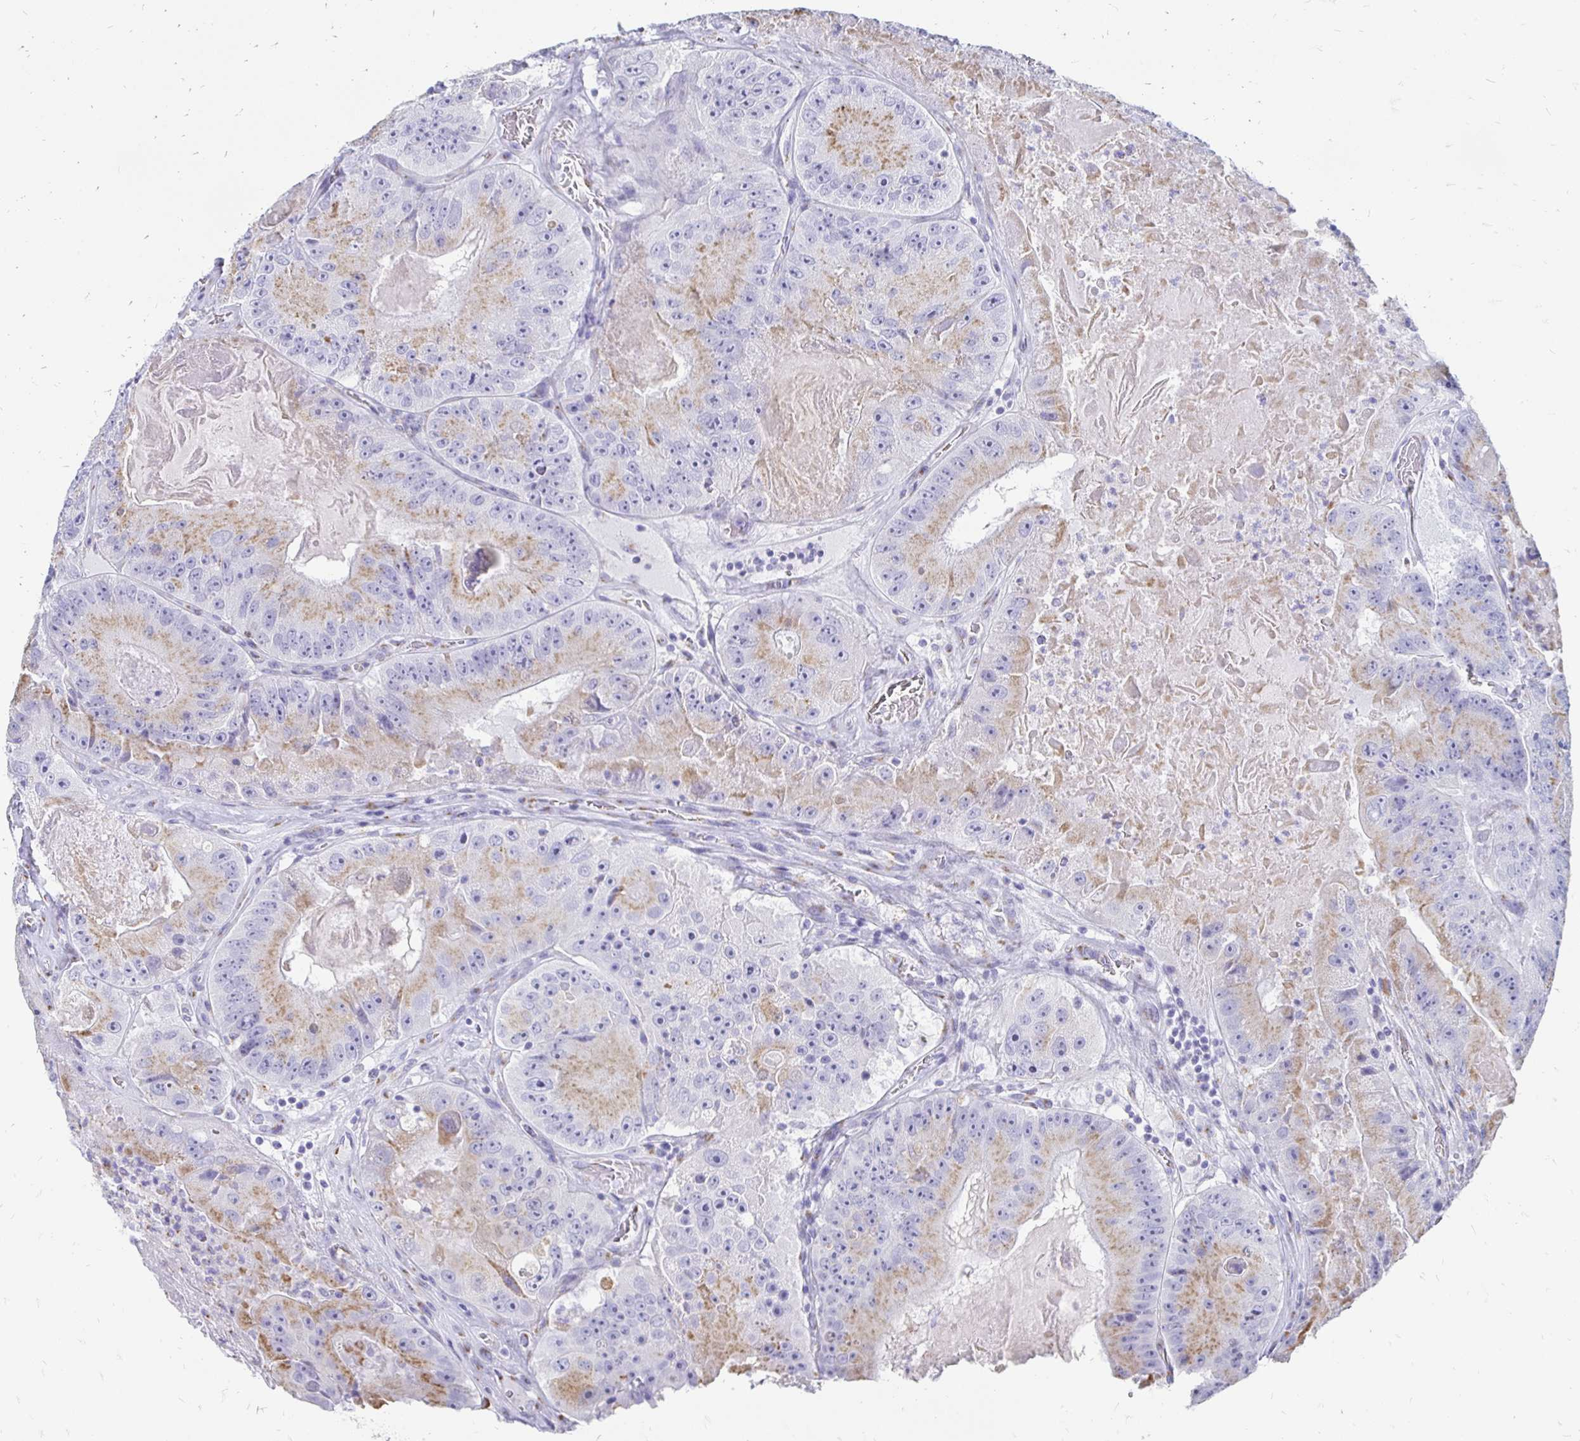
{"staining": {"intensity": "moderate", "quantity": ">75%", "location": "cytoplasmic/membranous"}, "tissue": "colorectal cancer", "cell_type": "Tumor cells", "image_type": "cancer", "snomed": [{"axis": "morphology", "description": "Adenocarcinoma, NOS"}, {"axis": "topography", "description": "Colon"}], "caption": "A micrograph of colorectal adenocarcinoma stained for a protein reveals moderate cytoplasmic/membranous brown staining in tumor cells.", "gene": "PAGE4", "patient": {"sex": "female", "age": 86}}